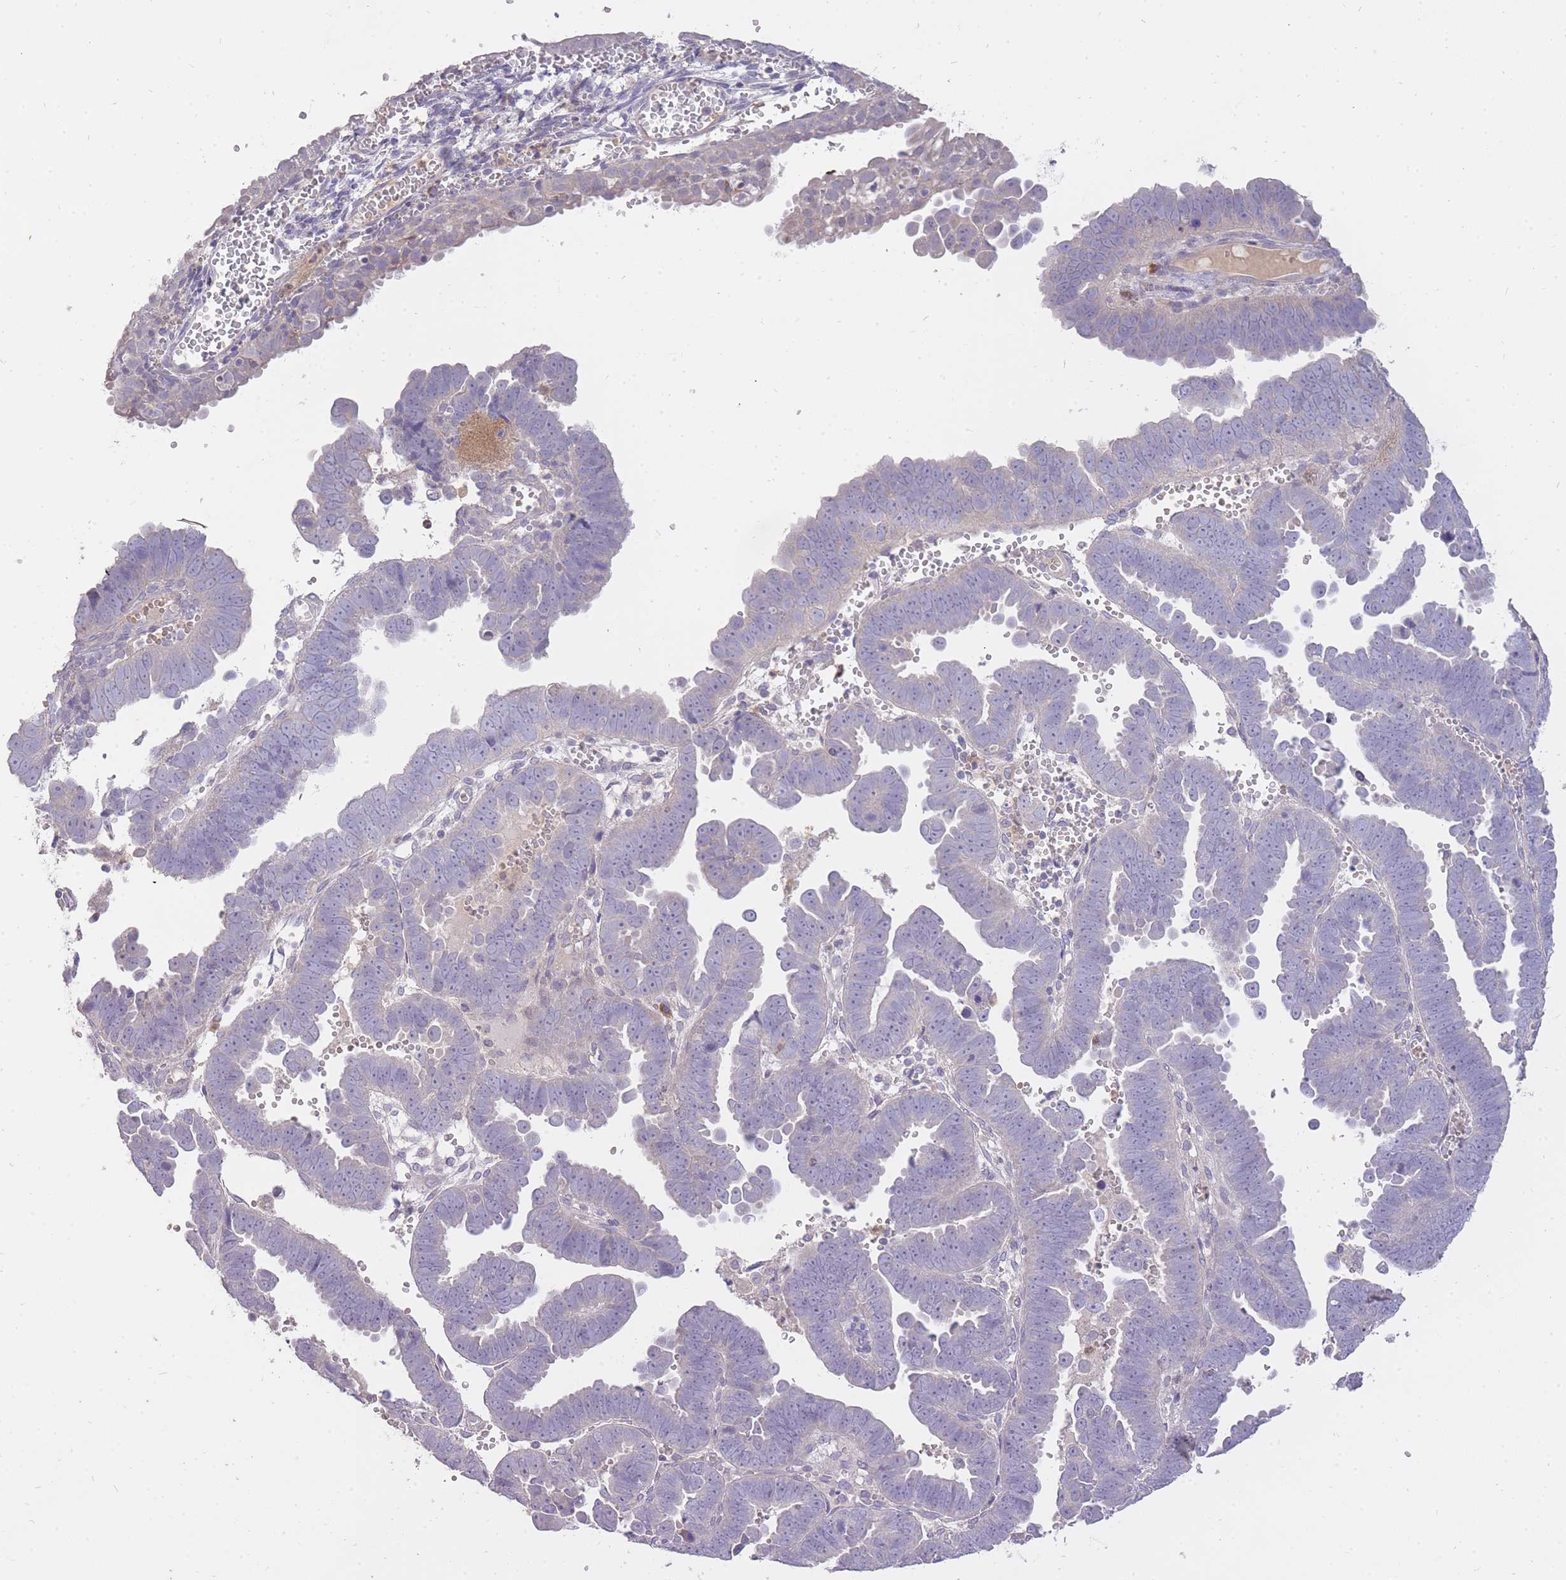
{"staining": {"intensity": "negative", "quantity": "none", "location": "none"}, "tissue": "endometrial cancer", "cell_type": "Tumor cells", "image_type": "cancer", "snomed": [{"axis": "morphology", "description": "Adenocarcinoma, NOS"}, {"axis": "topography", "description": "Endometrium"}], "caption": "Protein analysis of endometrial cancer reveals no significant expression in tumor cells.", "gene": "FRG2C", "patient": {"sex": "female", "age": 75}}